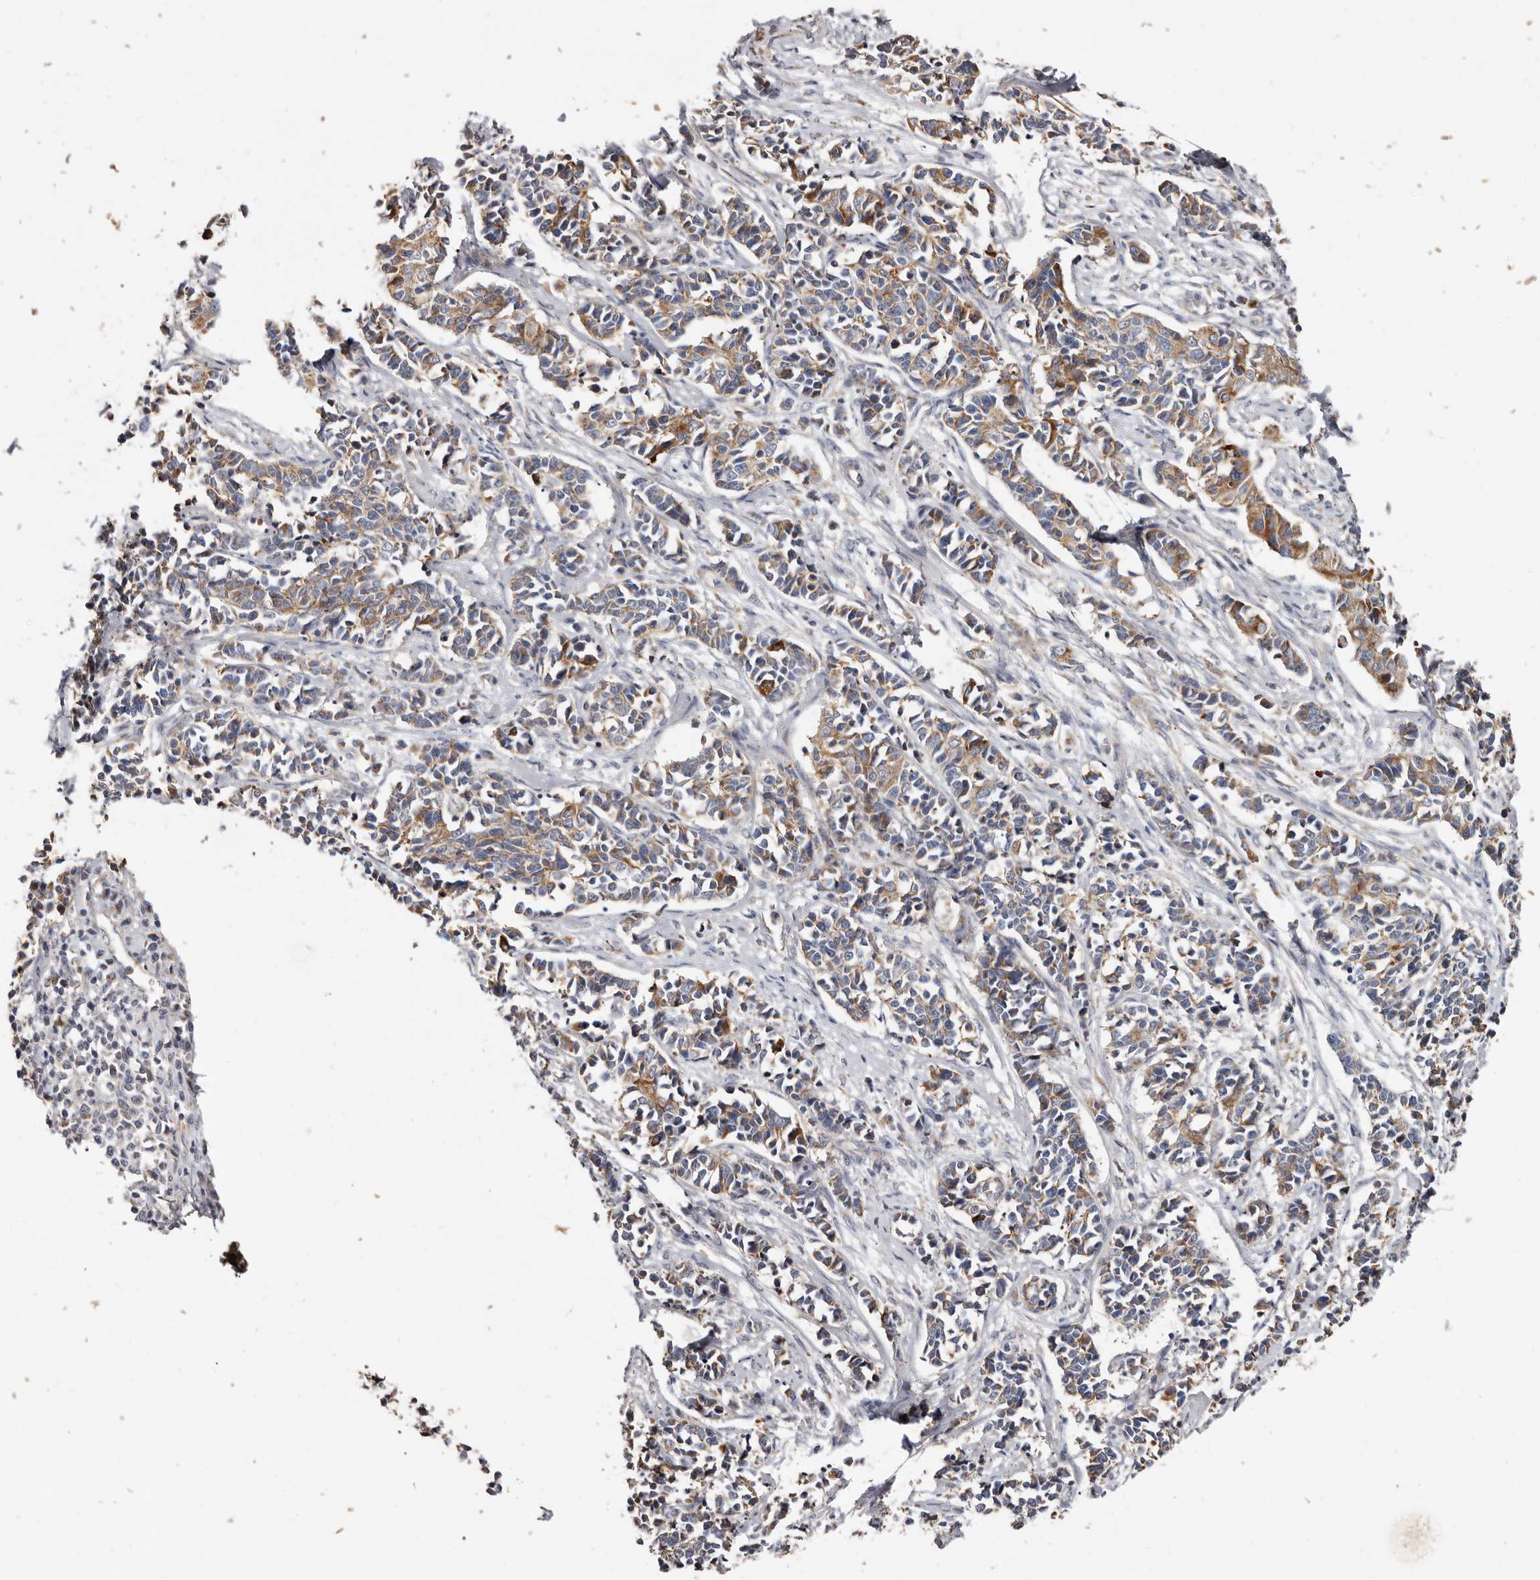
{"staining": {"intensity": "moderate", "quantity": "25%-75%", "location": "cytoplasmic/membranous"}, "tissue": "cervical cancer", "cell_type": "Tumor cells", "image_type": "cancer", "snomed": [{"axis": "morphology", "description": "Normal tissue, NOS"}, {"axis": "morphology", "description": "Squamous cell carcinoma, NOS"}, {"axis": "topography", "description": "Cervix"}], "caption": "Human cervical cancer (squamous cell carcinoma) stained with a protein marker reveals moderate staining in tumor cells.", "gene": "ASIC5", "patient": {"sex": "female", "age": 35}}